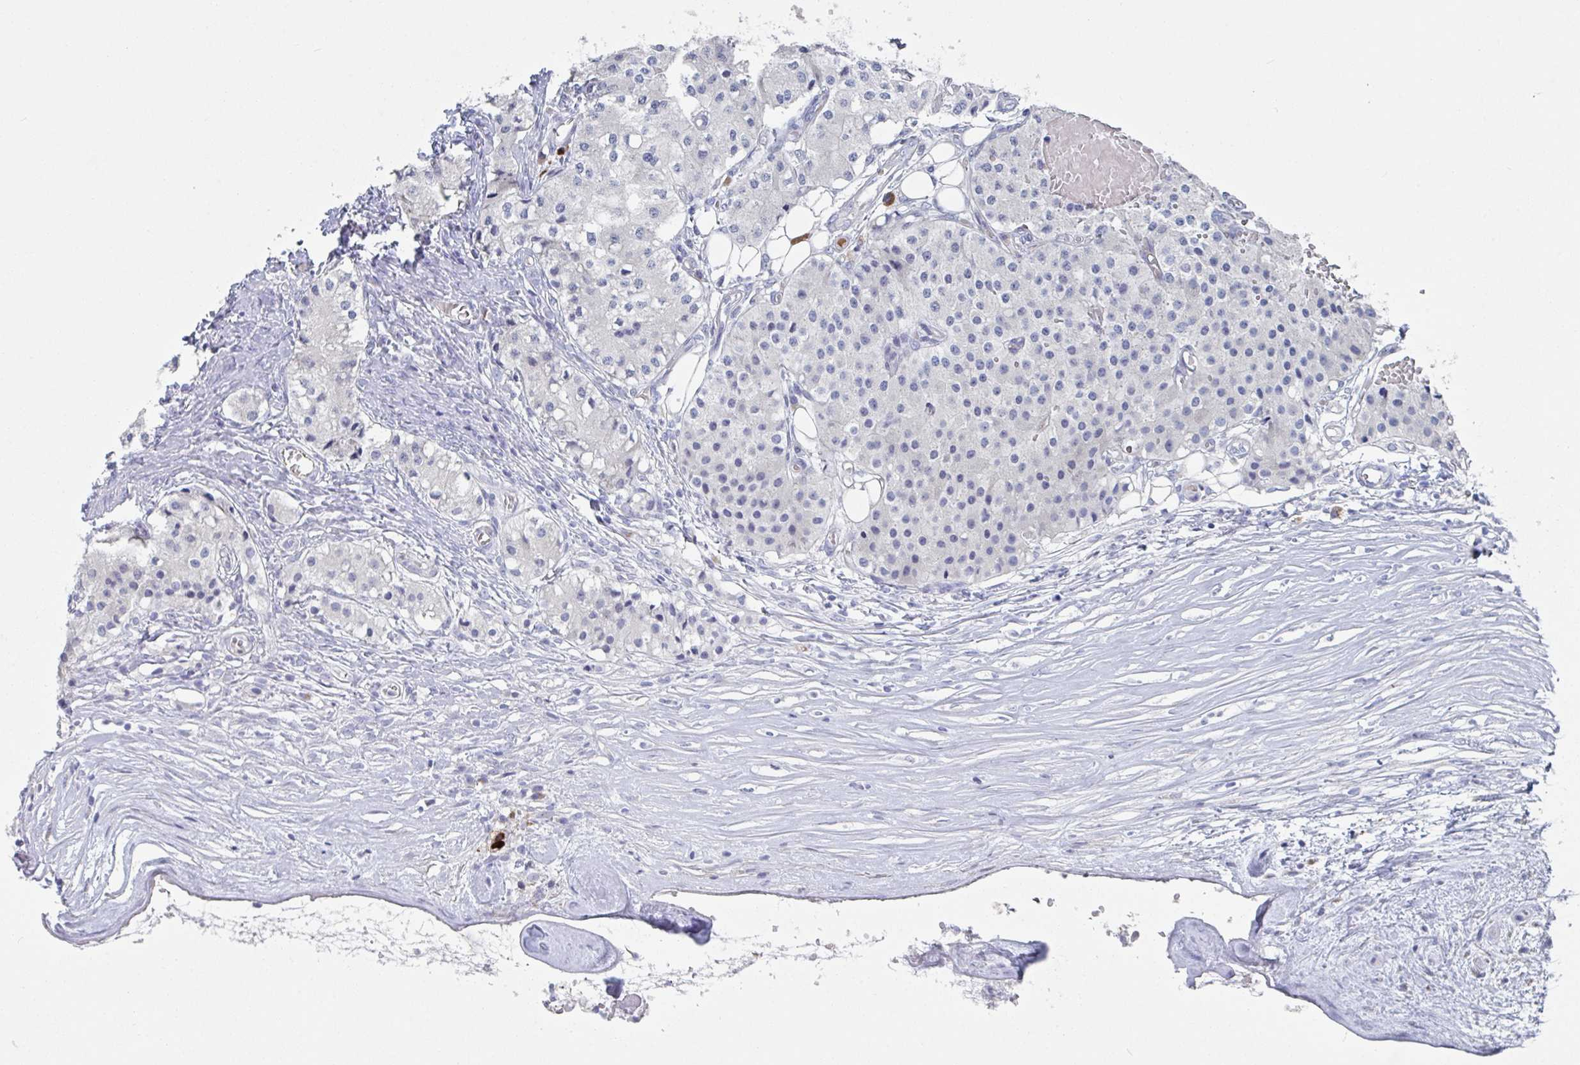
{"staining": {"intensity": "negative", "quantity": "none", "location": "none"}, "tissue": "carcinoid", "cell_type": "Tumor cells", "image_type": "cancer", "snomed": [{"axis": "morphology", "description": "Carcinoid, malignant, NOS"}, {"axis": "topography", "description": "Colon"}], "caption": "An image of human carcinoid (malignant) is negative for staining in tumor cells.", "gene": "NT5C3B", "patient": {"sex": "female", "age": 52}}